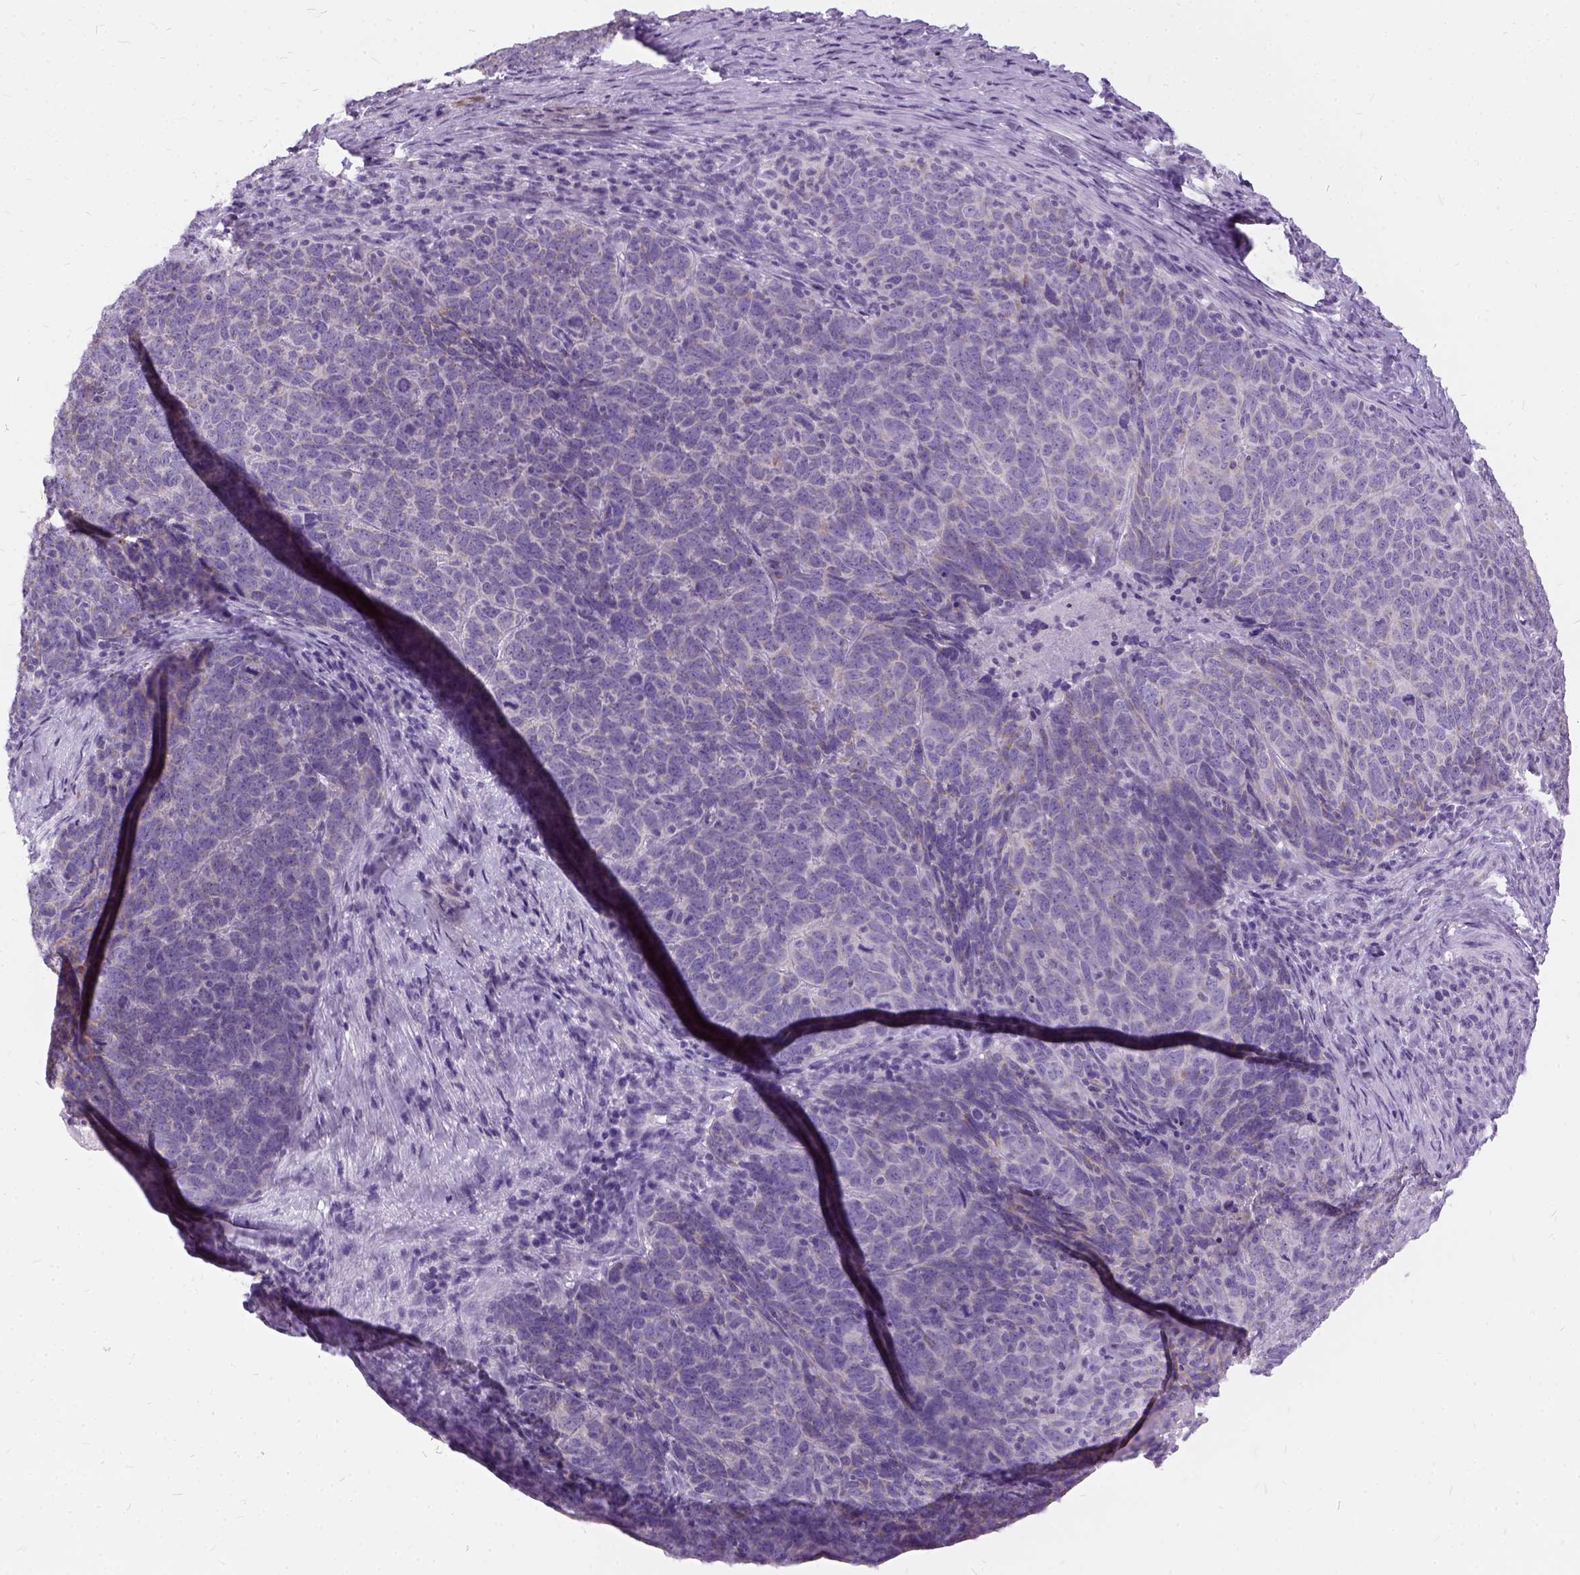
{"staining": {"intensity": "negative", "quantity": "none", "location": "none"}, "tissue": "skin cancer", "cell_type": "Tumor cells", "image_type": "cancer", "snomed": [{"axis": "morphology", "description": "Squamous cell carcinoma, NOS"}, {"axis": "topography", "description": "Skin"}, {"axis": "topography", "description": "Anal"}], "caption": "DAB immunohistochemical staining of human squamous cell carcinoma (skin) demonstrates no significant expression in tumor cells.", "gene": "FDX1", "patient": {"sex": "female", "age": 51}}